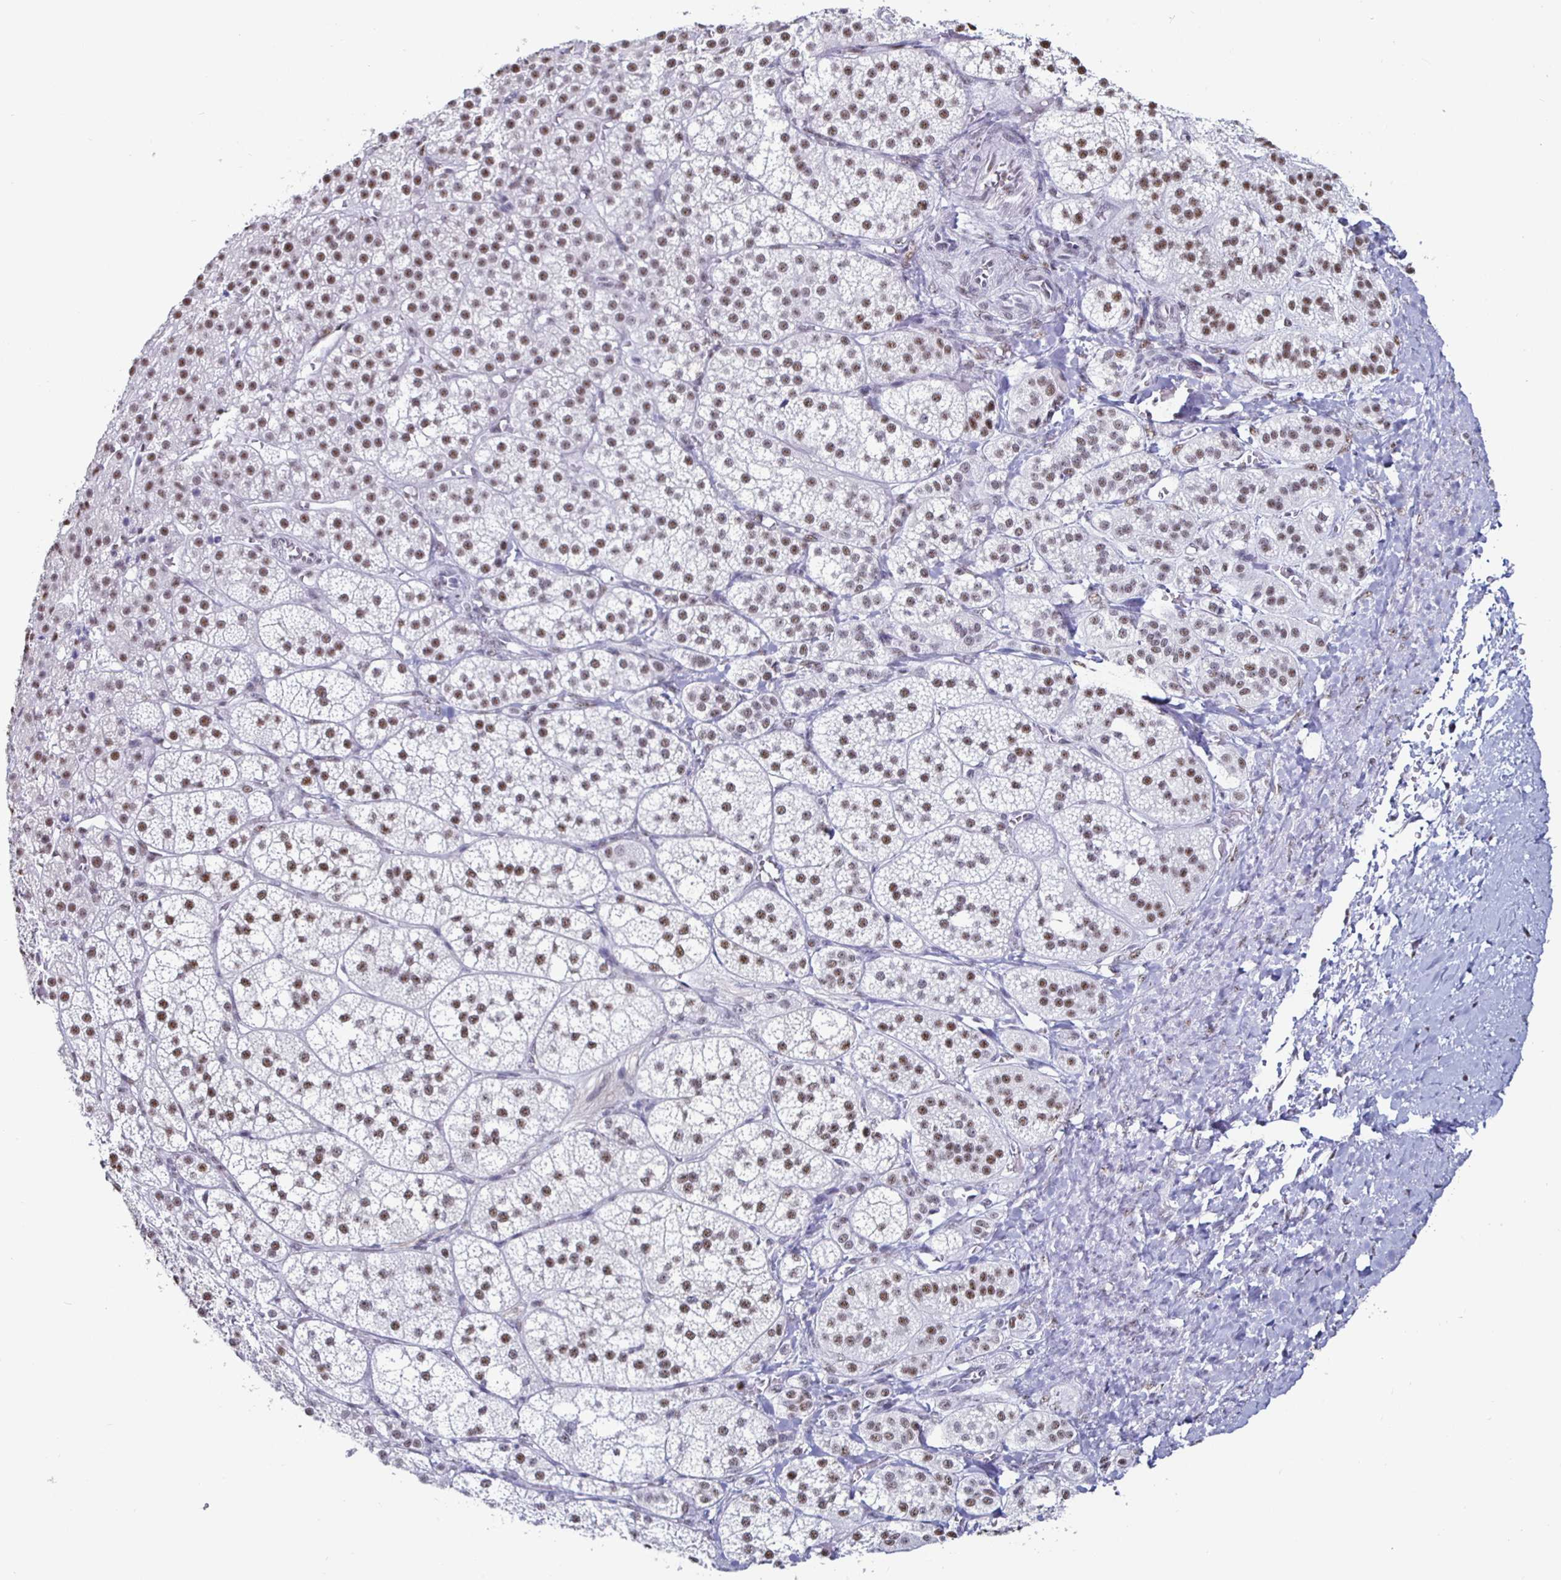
{"staining": {"intensity": "strong", "quantity": "25%-75%", "location": "nuclear"}, "tissue": "adrenal gland", "cell_type": "Glandular cells", "image_type": "normal", "snomed": [{"axis": "morphology", "description": "Normal tissue, NOS"}, {"axis": "topography", "description": "Adrenal gland"}], "caption": "Immunohistochemical staining of normal adrenal gland reveals strong nuclear protein positivity in about 25%-75% of glandular cells. (IHC, brightfield microscopy, high magnification).", "gene": "DDX39B", "patient": {"sex": "female", "age": 60}}